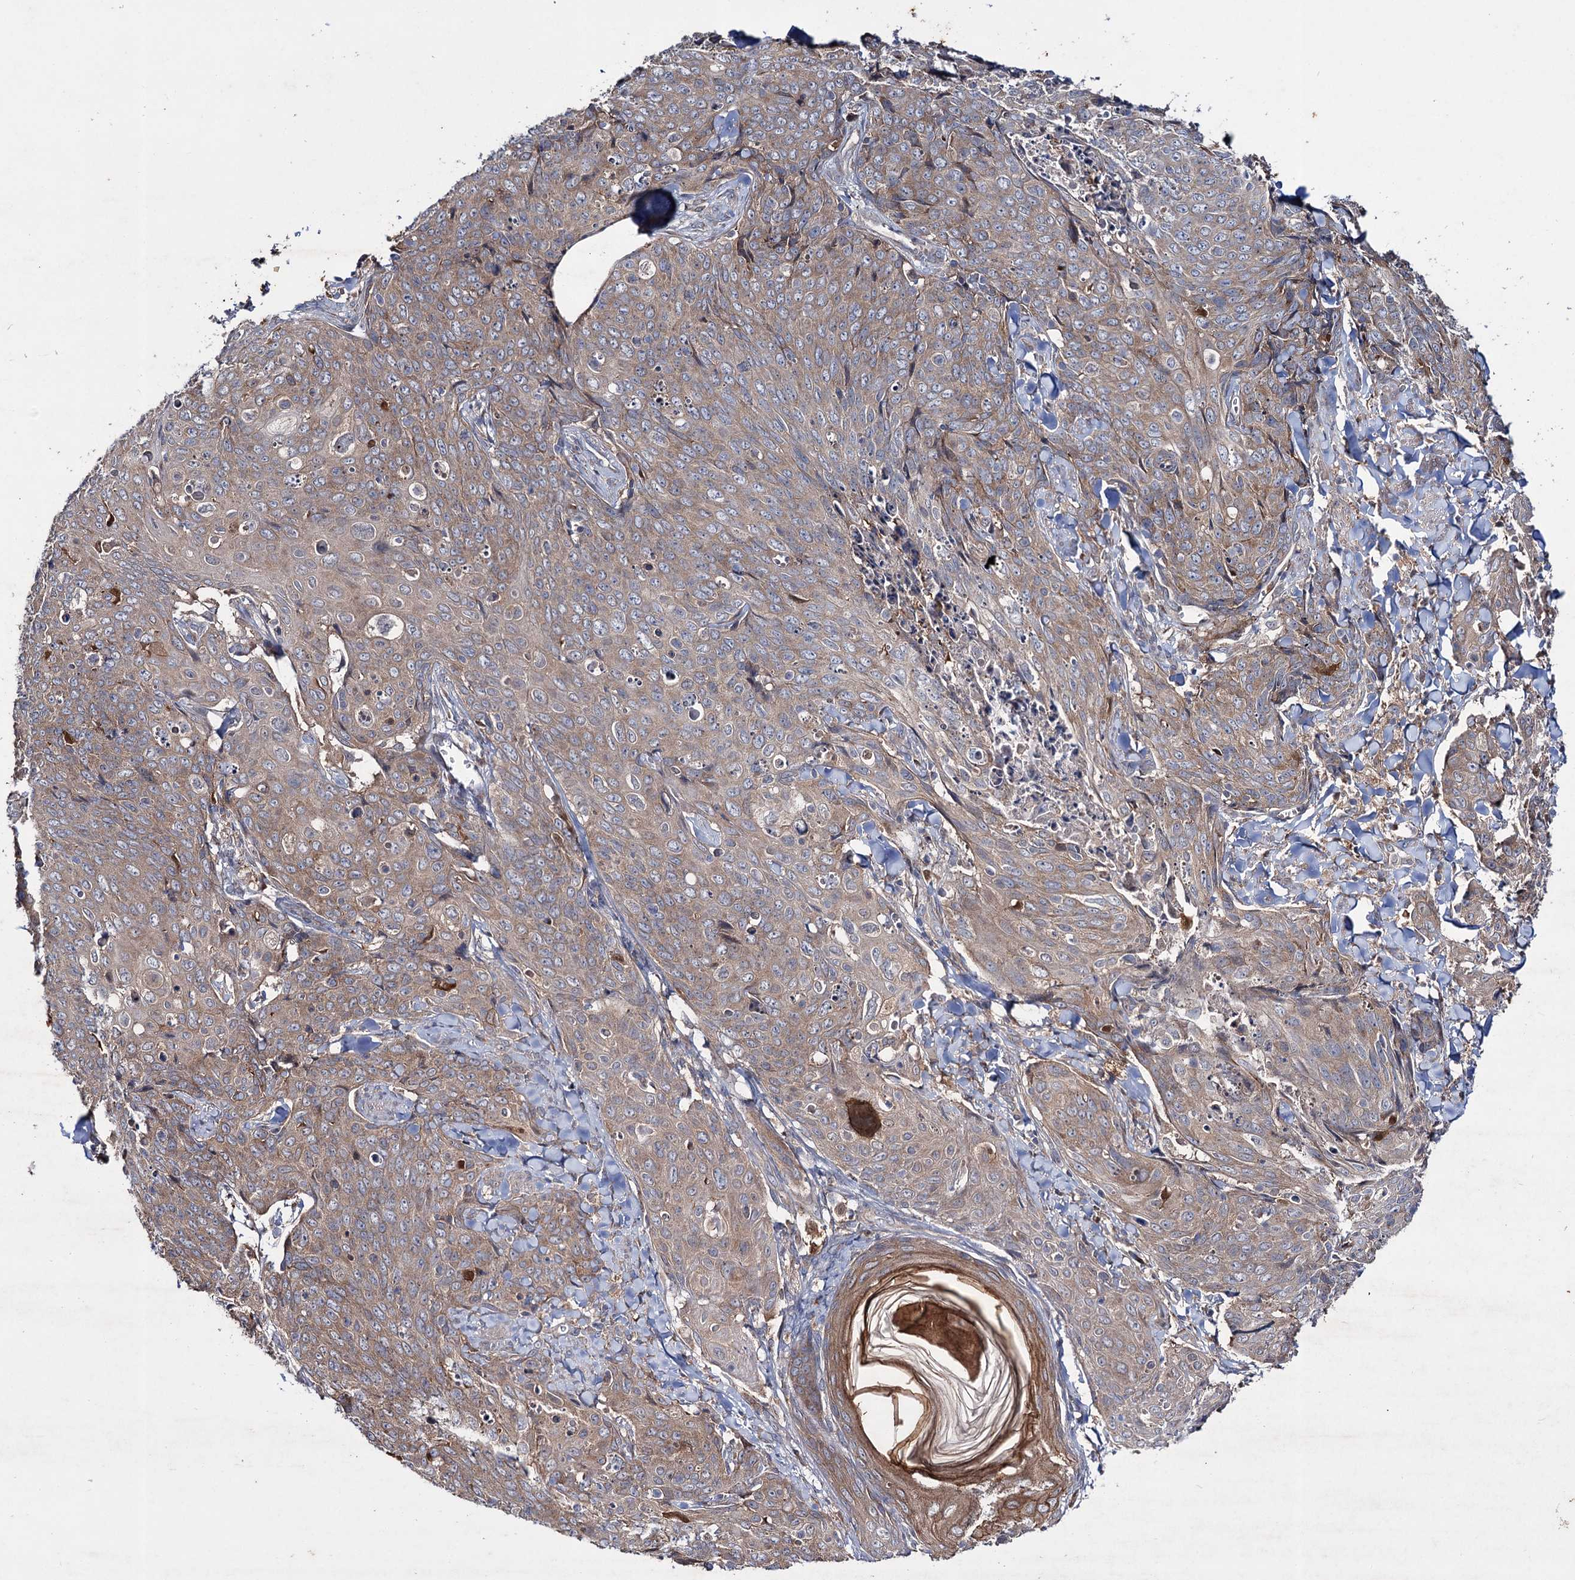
{"staining": {"intensity": "weak", "quantity": ">75%", "location": "cytoplasmic/membranous"}, "tissue": "skin cancer", "cell_type": "Tumor cells", "image_type": "cancer", "snomed": [{"axis": "morphology", "description": "Squamous cell carcinoma, NOS"}, {"axis": "topography", "description": "Skin"}, {"axis": "topography", "description": "Vulva"}], "caption": "Squamous cell carcinoma (skin) tissue reveals weak cytoplasmic/membranous expression in approximately >75% of tumor cells", "gene": "PTPN3", "patient": {"sex": "female", "age": 85}}